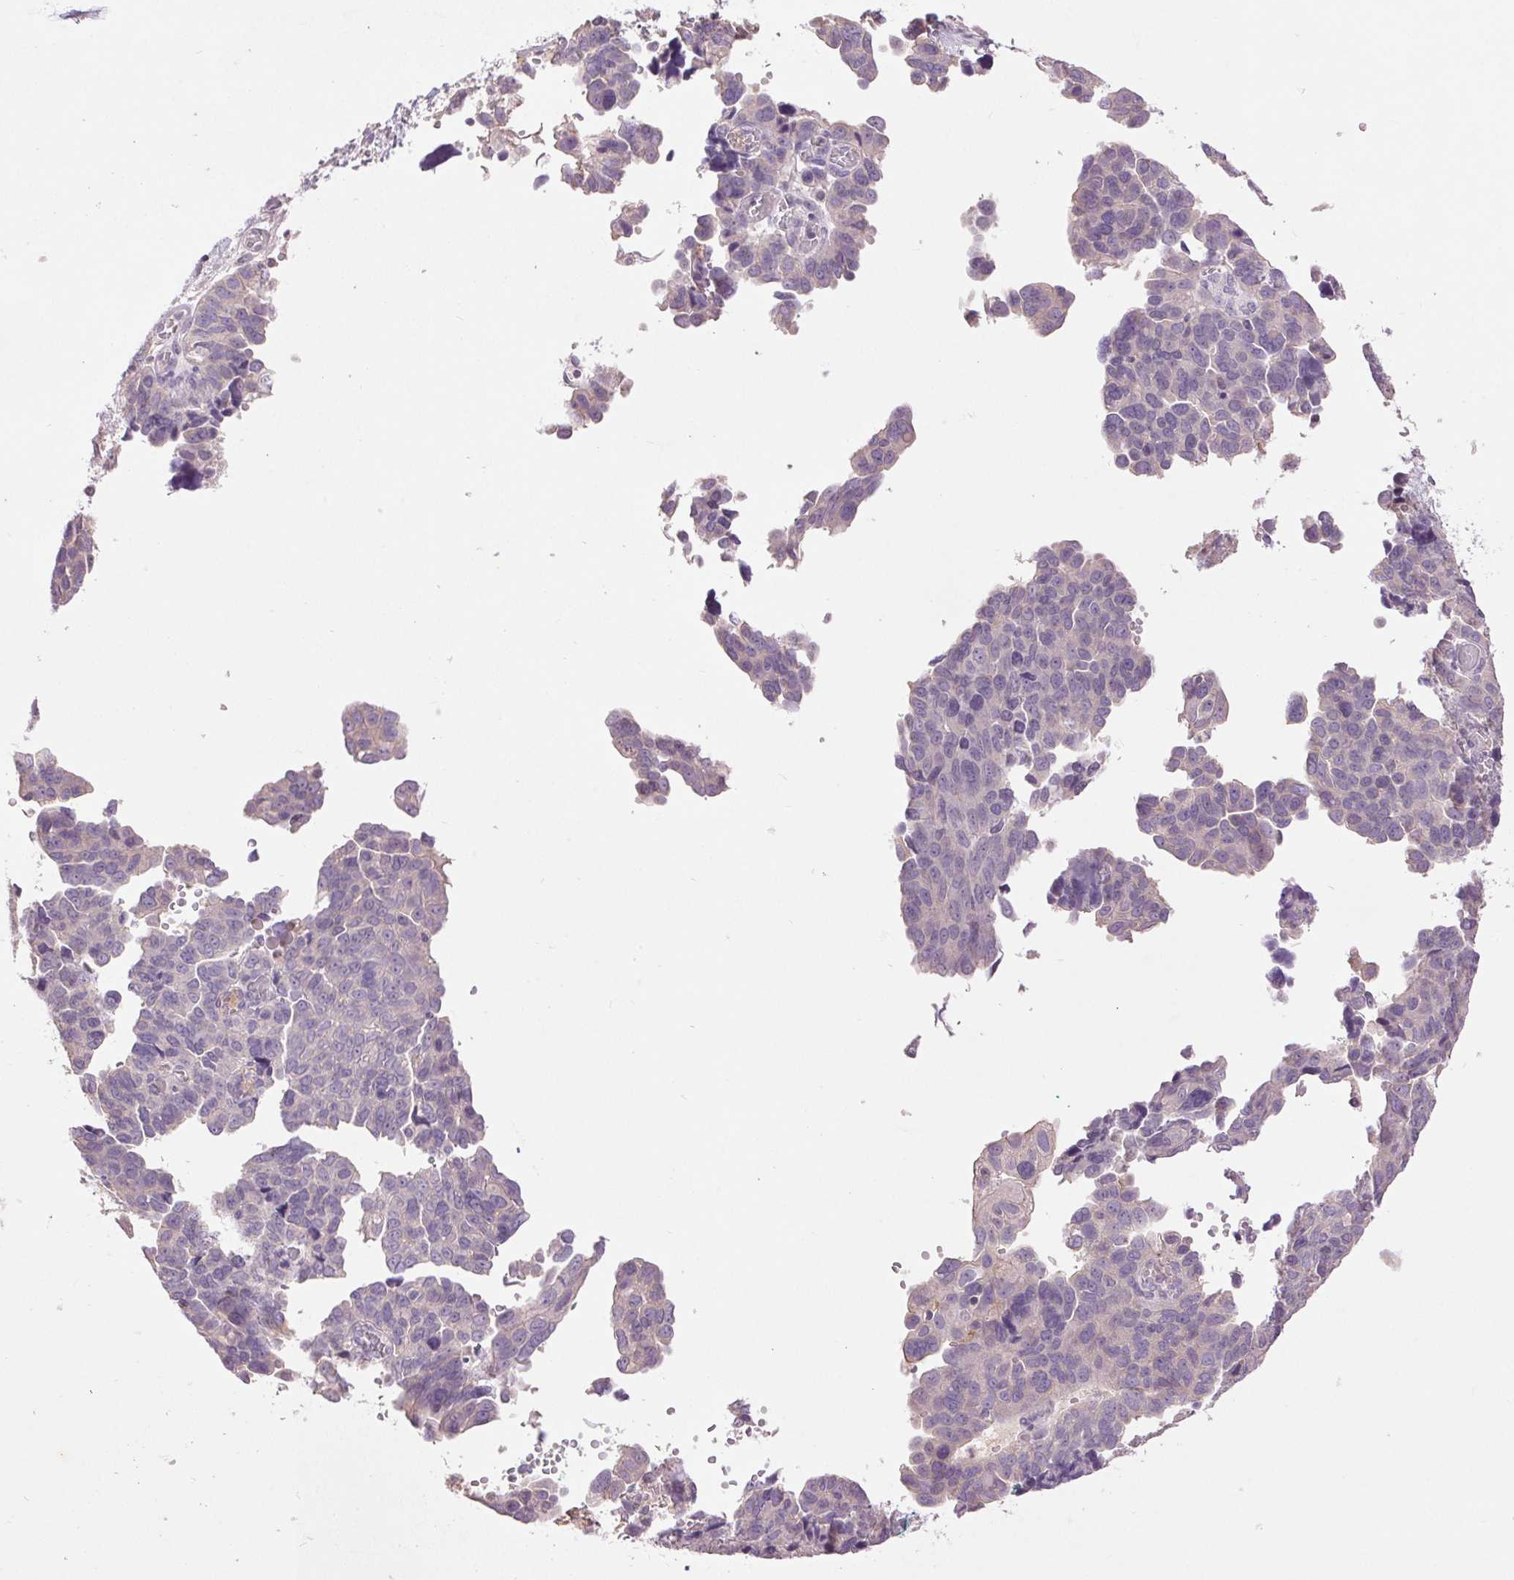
{"staining": {"intensity": "negative", "quantity": "none", "location": "none"}, "tissue": "ovarian cancer", "cell_type": "Tumor cells", "image_type": "cancer", "snomed": [{"axis": "morphology", "description": "Cystadenocarcinoma, serous, NOS"}, {"axis": "topography", "description": "Ovary"}], "caption": "Immunohistochemistry of serous cystadenocarcinoma (ovarian) reveals no staining in tumor cells.", "gene": "FXYD4", "patient": {"sex": "female", "age": 64}}